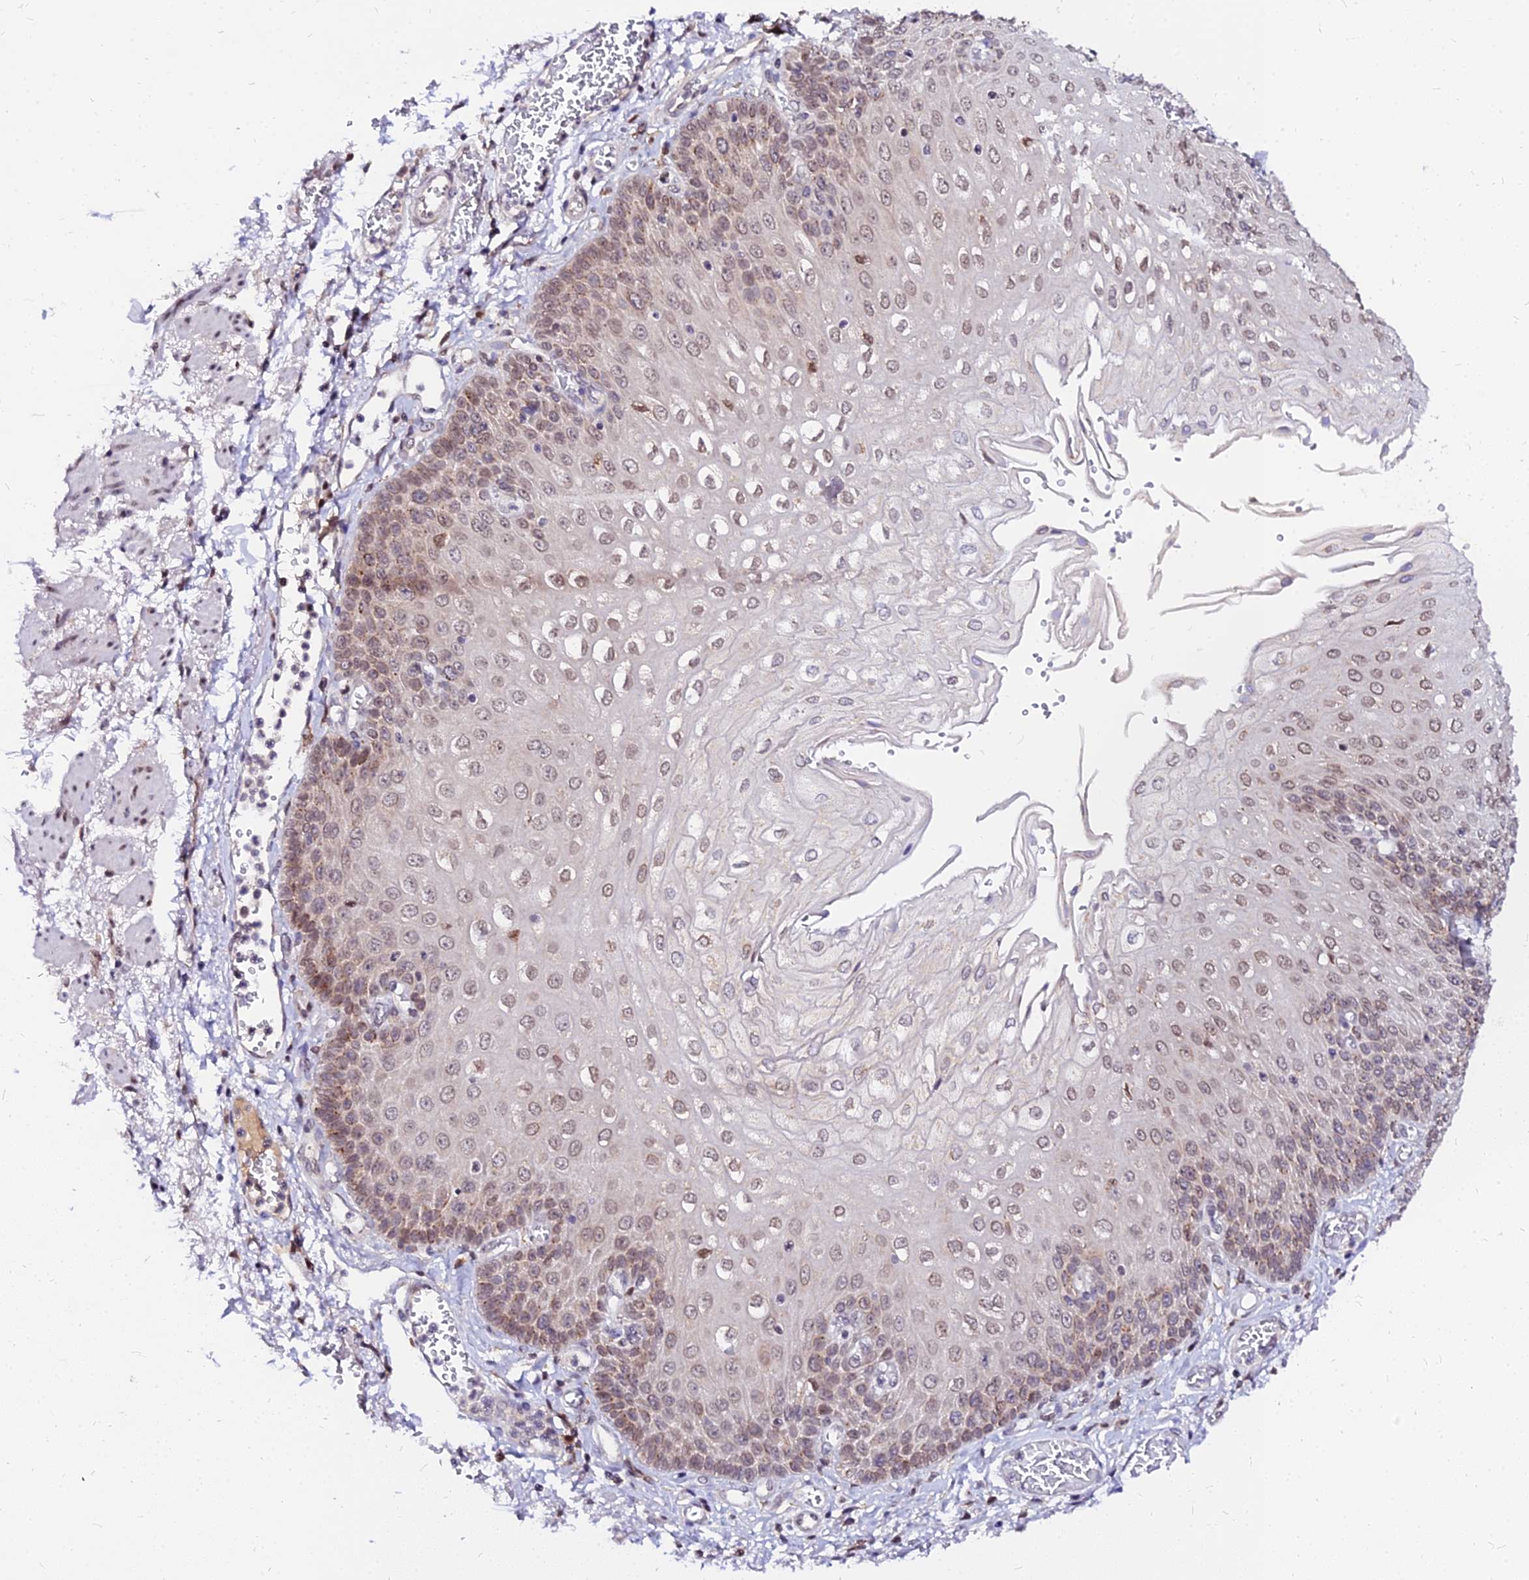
{"staining": {"intensity": "moderate", "quantity": ">75%", "location": "cytoplasmic/membranous,nuclear"}, "tissue": "esophagus", "cell_type": "Squamous epithelial cells", "image_type": "normal", "snomed": [{"axis": "morphology", "description": "Normal tissue, NOS"}, {"axis": "topography", "description": "Esophagus"}], "caption": "A micrograph of human esophagus stained for a protein demonstrates moderate cytoplasmic/membranous,nuclear brown staining in squamous epithelial cells.", "gene": "RNF121", "patient": {"sex": "male", "age": 81}}